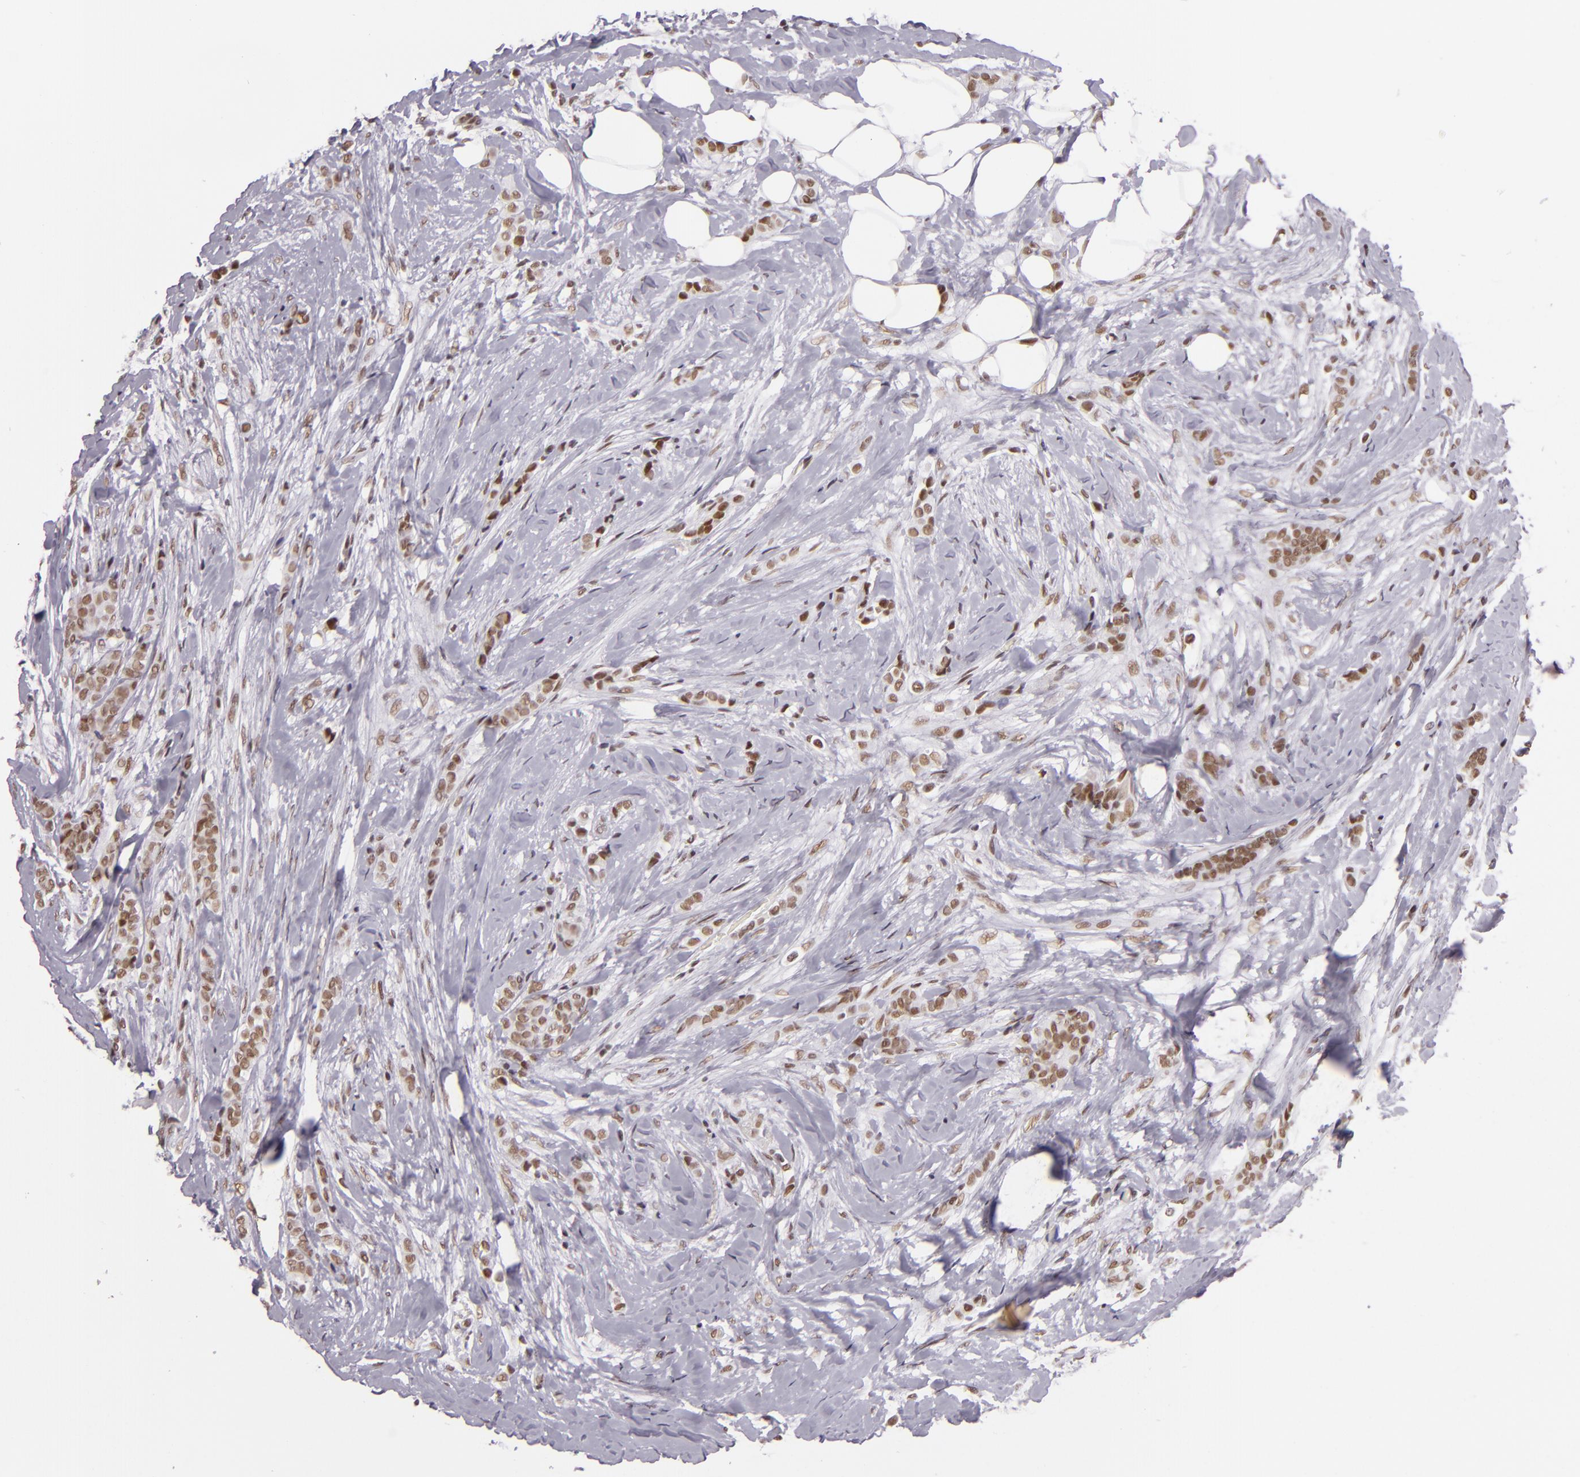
{"staining": {"intensity": "moderate", "quantity": ">75%", "location": "nuclear"}, "tissue": "breast cancer", "cell_type": "Tumor cells", "image_type": "cancer", "snomed": [{"axis": "morphology", "description": "Lobular carcinoma"}, {"axis": "topography", "description": "Breast"}], "caption": "Lobular carcinoma (breast) stained with a protein marker shows moderate staining in tumor cells.", "gene": "BRD8", "patient": {"sex": "female", "age": 56}}